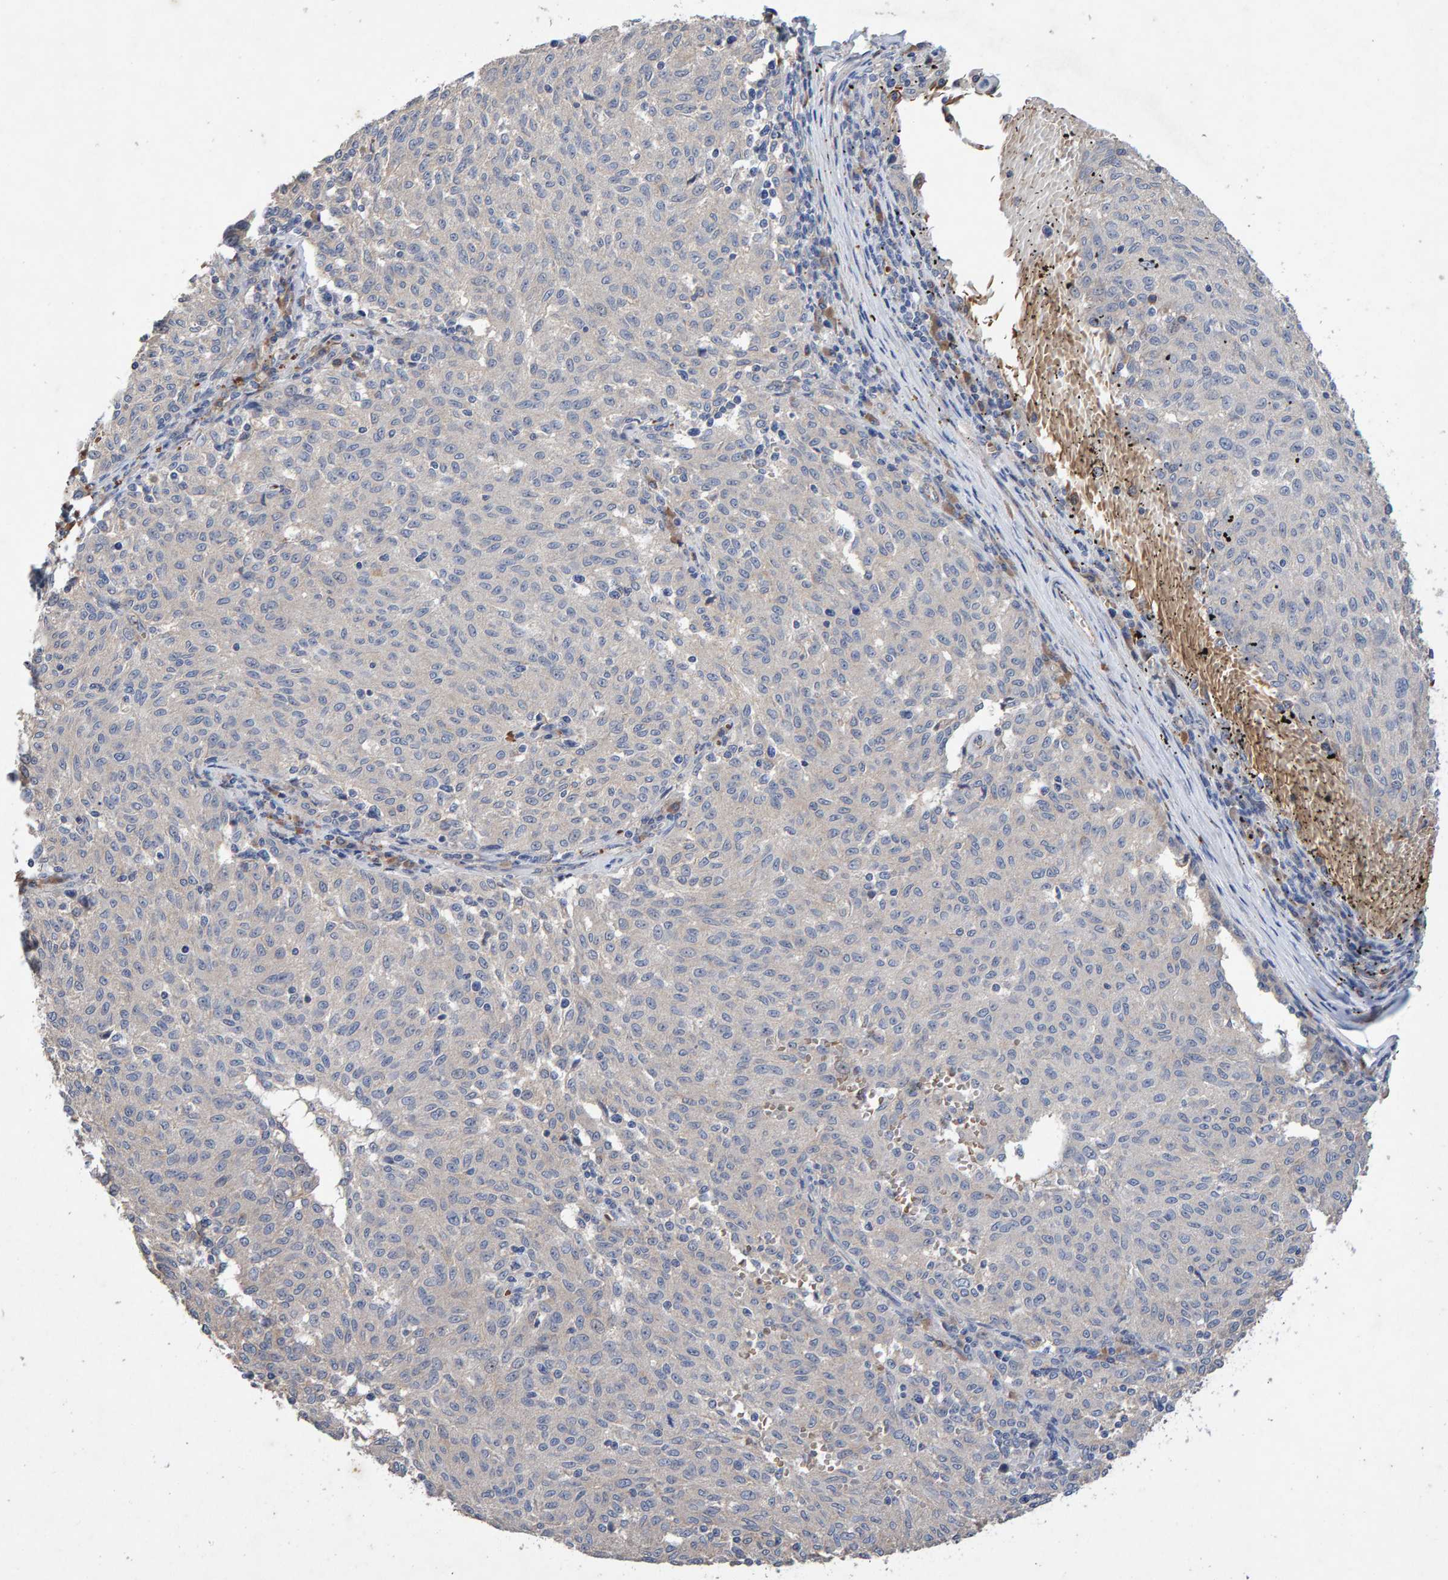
{"staining": {"intensity": "negative", "quantity": "none", "location": "none"}, "tissue": "melanoma", "cell_type": "Tumor cells", "image_type": "cancer", "snomed": [{"axis": "morphology", "description": "Malignant melanoma, NOS"}, {"axis": "topography", "description": "Skin"}], "caption": "Tumor cells are negative for brown protein staining in malignant melanoma.", "gene": "EFR3A", "patient": {"sex": "female", "age": 72}}